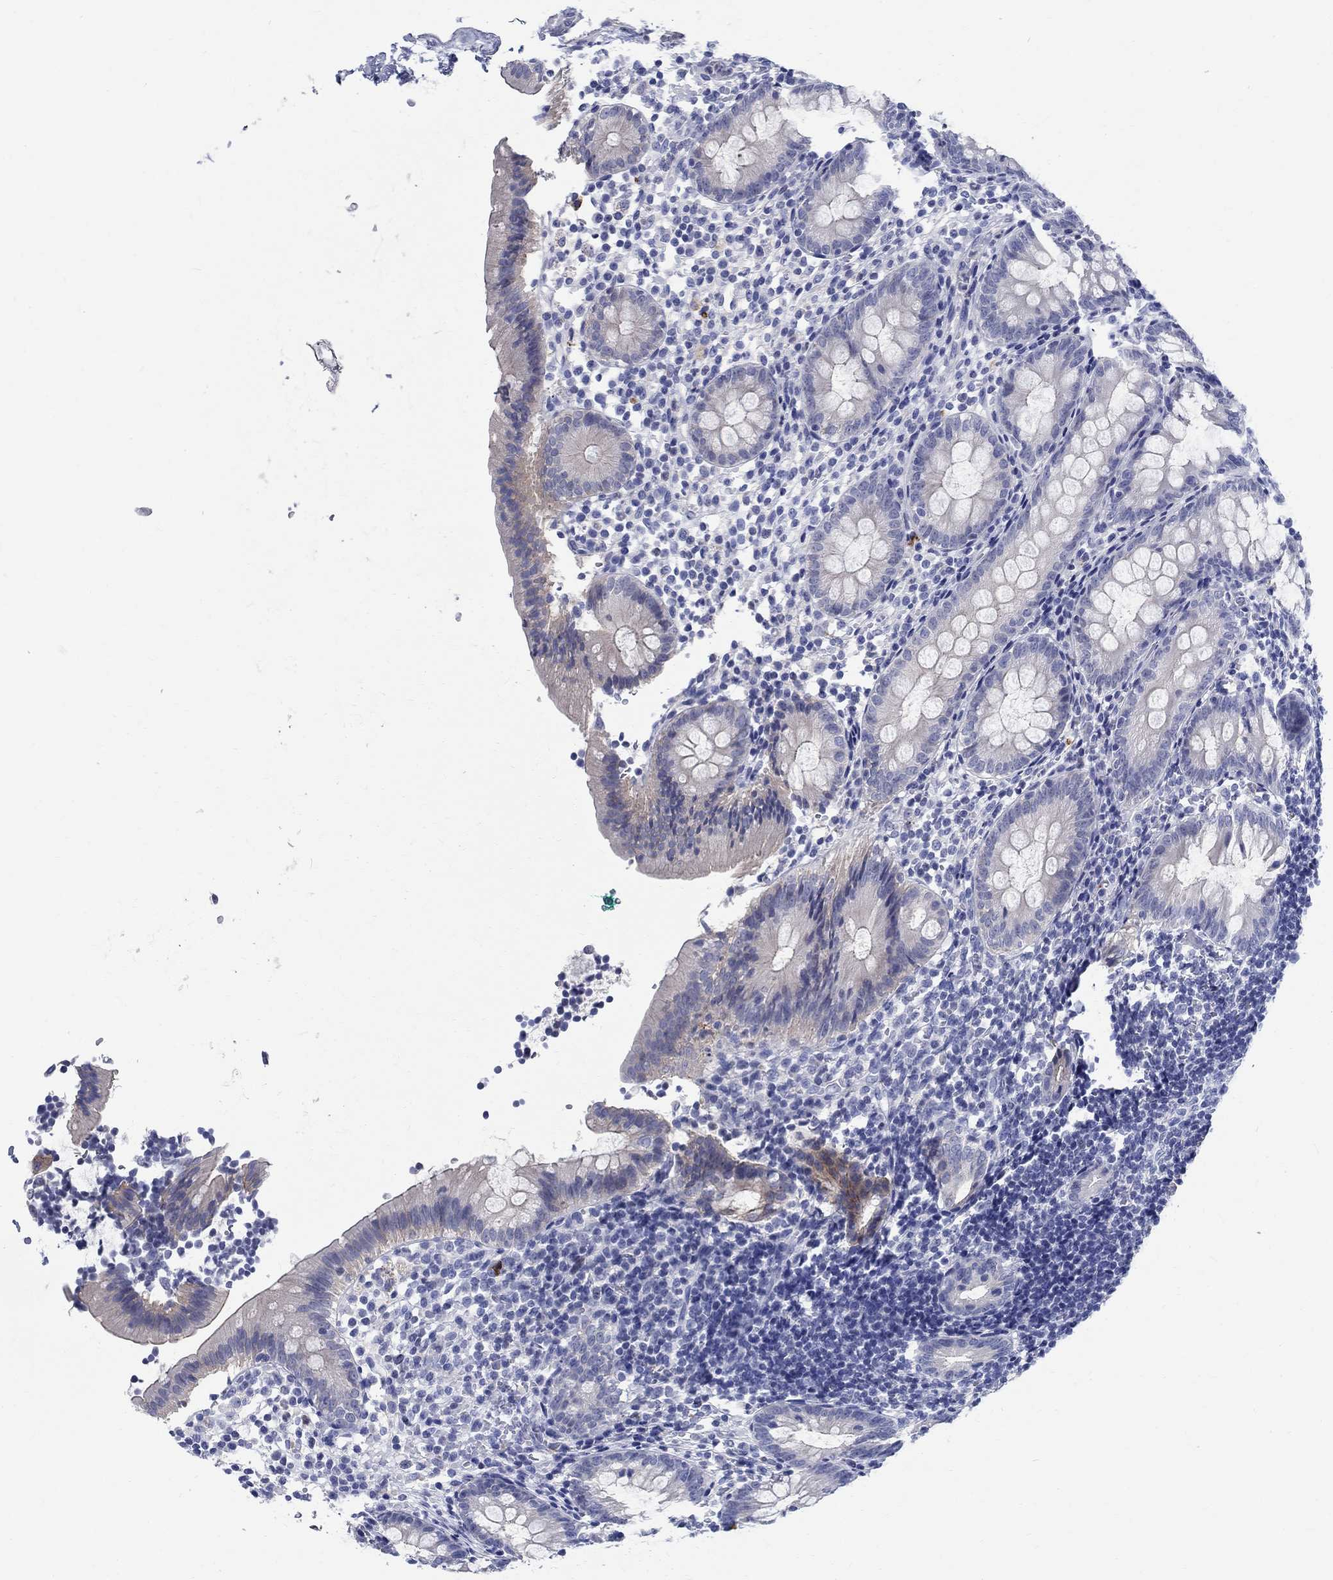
{"staining": {"intensity": "negative", "quantity": "none", "location": "none"}, "tissue": "appendix", "cell_type": "Glandular cells", "image_type": "normal", "snomed": [{"axis": "morphology", "description": "Normal tissue, NOS"}, {"axis": "topography", "description": "Appendix"}], "caption": "An immunohistochemistry (IHC) micrograph of unremarkable appendix is shown. There is no staining in glandular cells of appendix. (DAB IHC visualized using brightfield microscopy, high magnification).", "gene": "SOX2", "patient": {"sex": "female", "age": 40}}